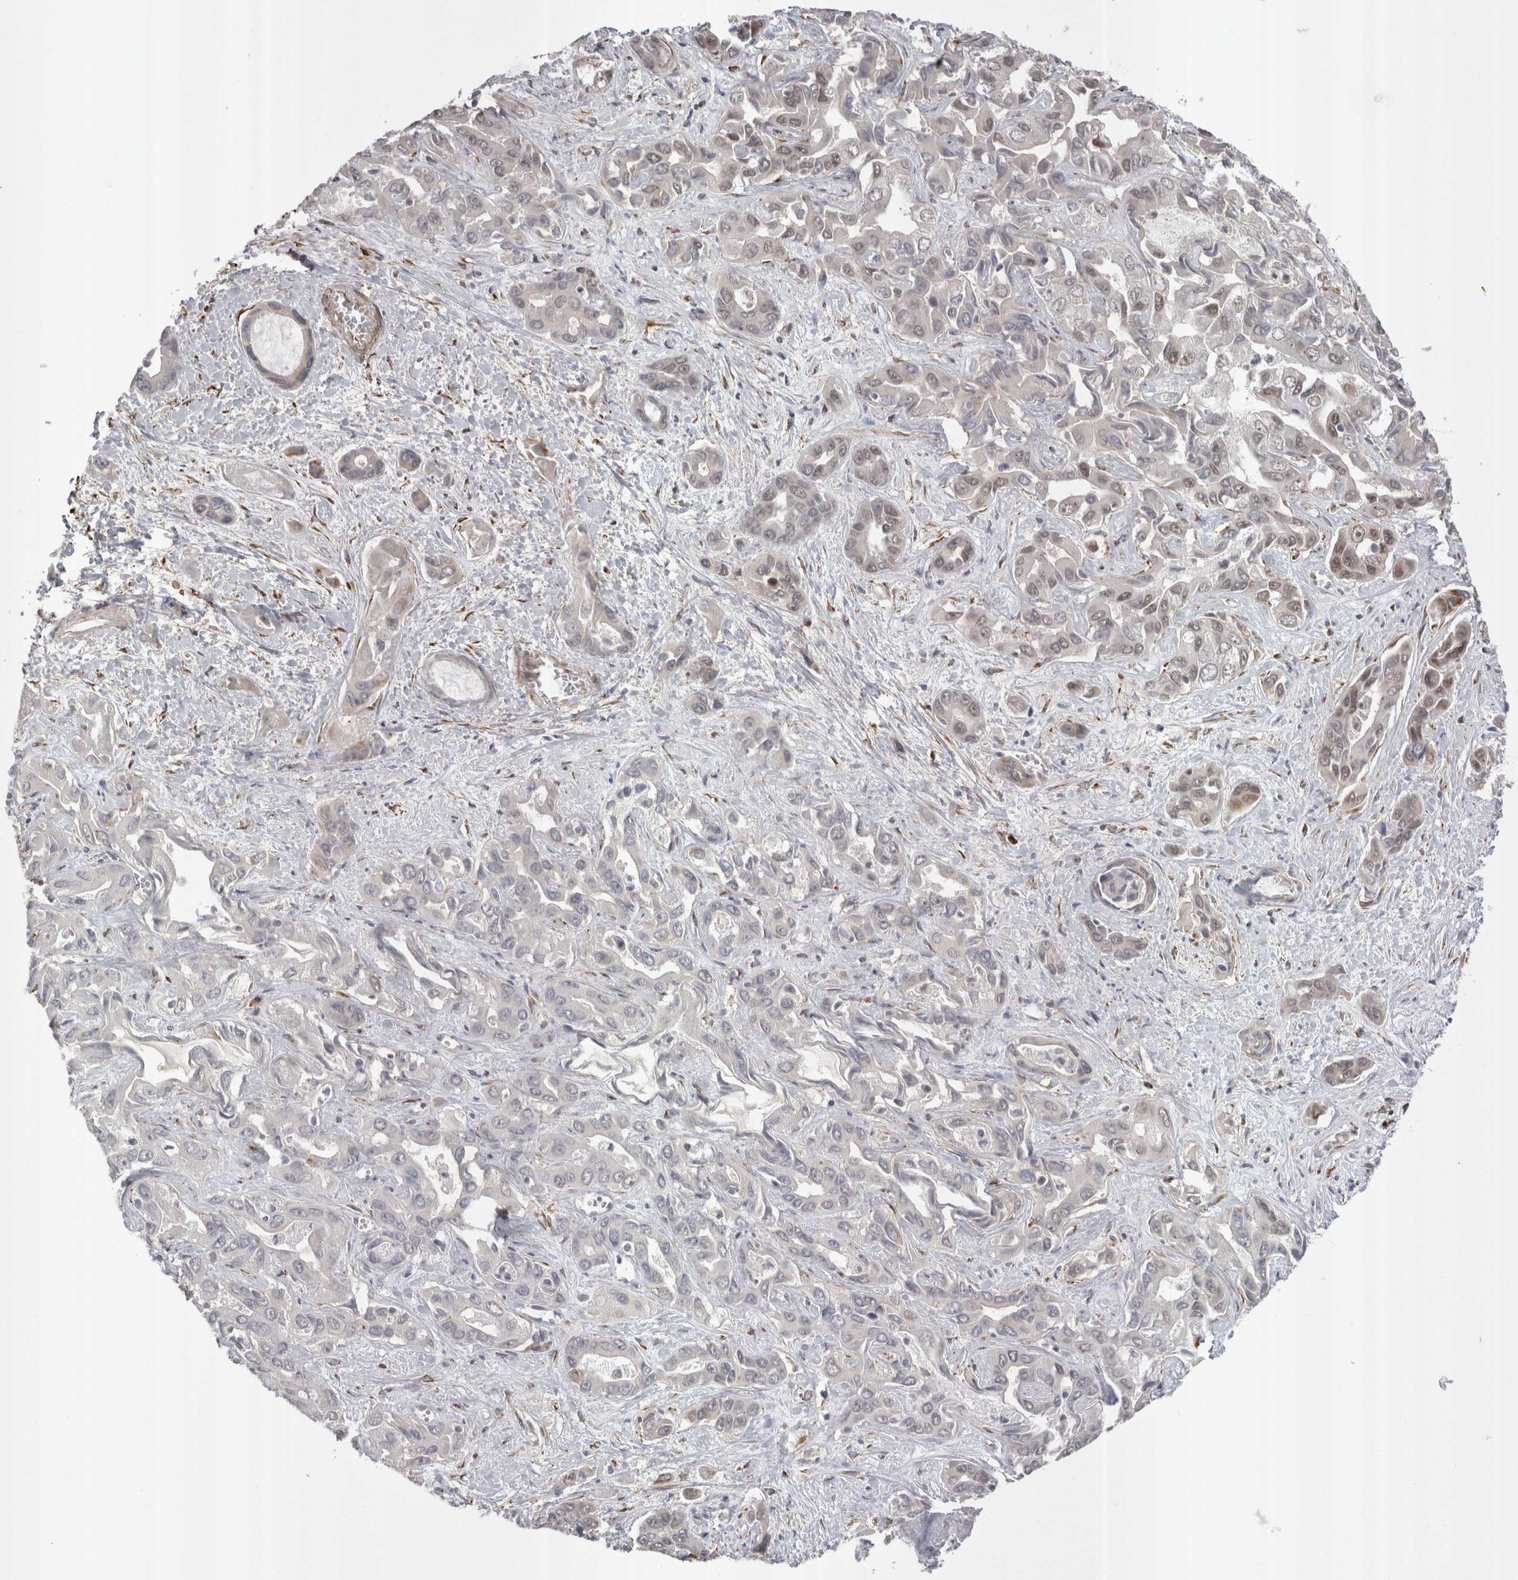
{"staining": {"intensity": "weak", "quantity": "<25%", "location": "cytoplasmic/membranous,nuclear"}, "tissue": "liver cancer", "cell_type": "Tumor cells", "image_type": "cancer", "snomed": [{"axis": "morphology", "description": "Cholangiocarcinoma"}, {"axis": "topography", "description": "Liver"}], "caption": "This is an IHC micrograph of human liver cancer (cholangiocarcinoma). There is no staining in tumor cells.", "gene": "EXOSC4", "patient": {"sex": "female", "age": 52}}